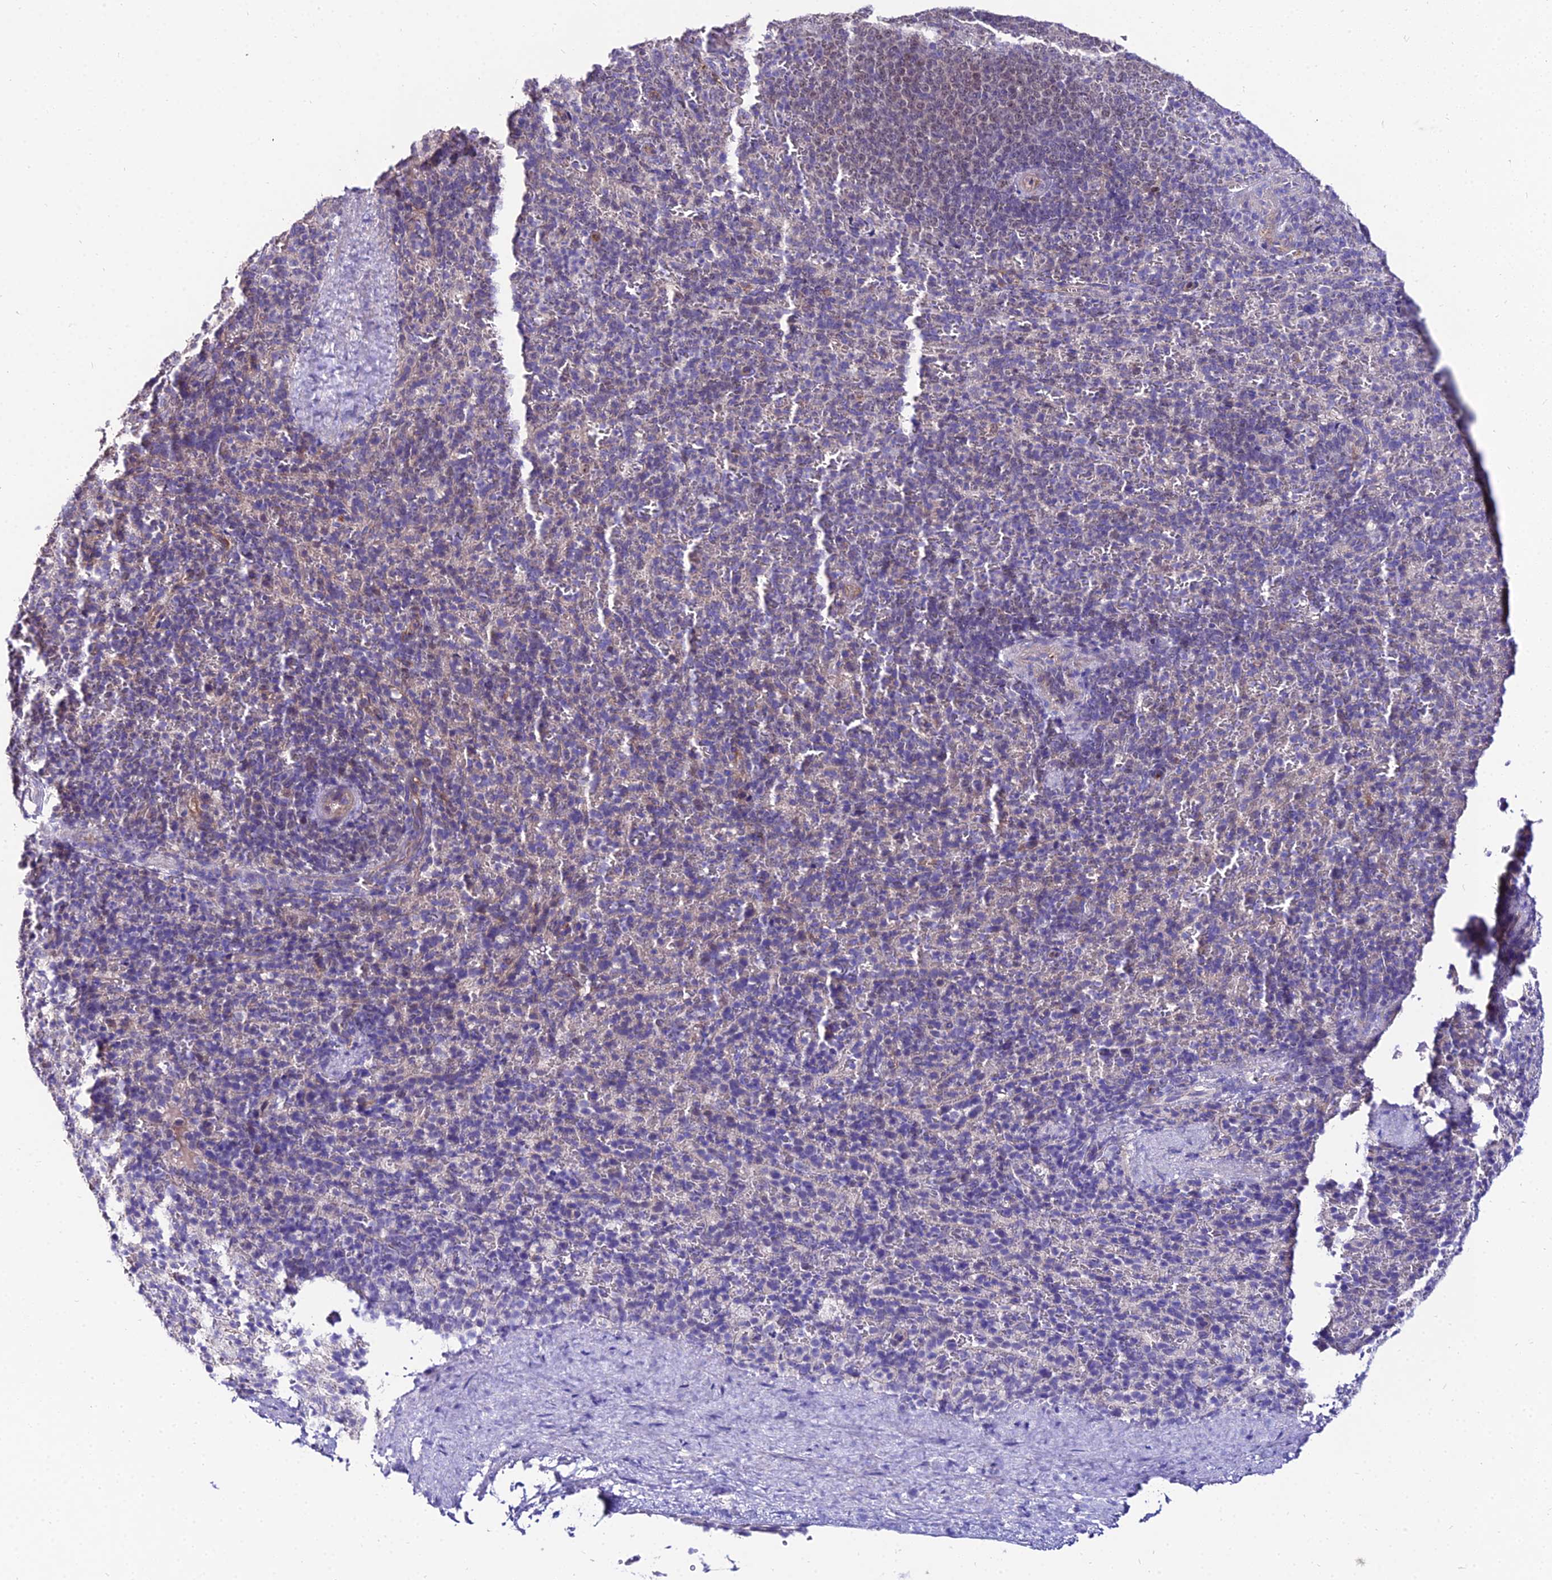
{"staining": {"intensity": "negative", "quantity": "none", "location": "none"}, "tissue": "spleen", "cell_type": "Cells in red pulp", "image_type": "normal", "snomed": [{"axis": "morphology", "description": "Normal tissue, NOS"}, {"axis": "topography", "description": "Spleen"}], "caption": "Cells in red pulp show no significant staining in benign spleen. The staining was performed using DAB (3,3'-diaminobenzidine) to visualize the protein expression in brown, while the nuclei were stained in blue with hematoxylin (Magnification: 20x).", "gene": "SHQ1", "patient": {"sex": "female", "age": 21}}